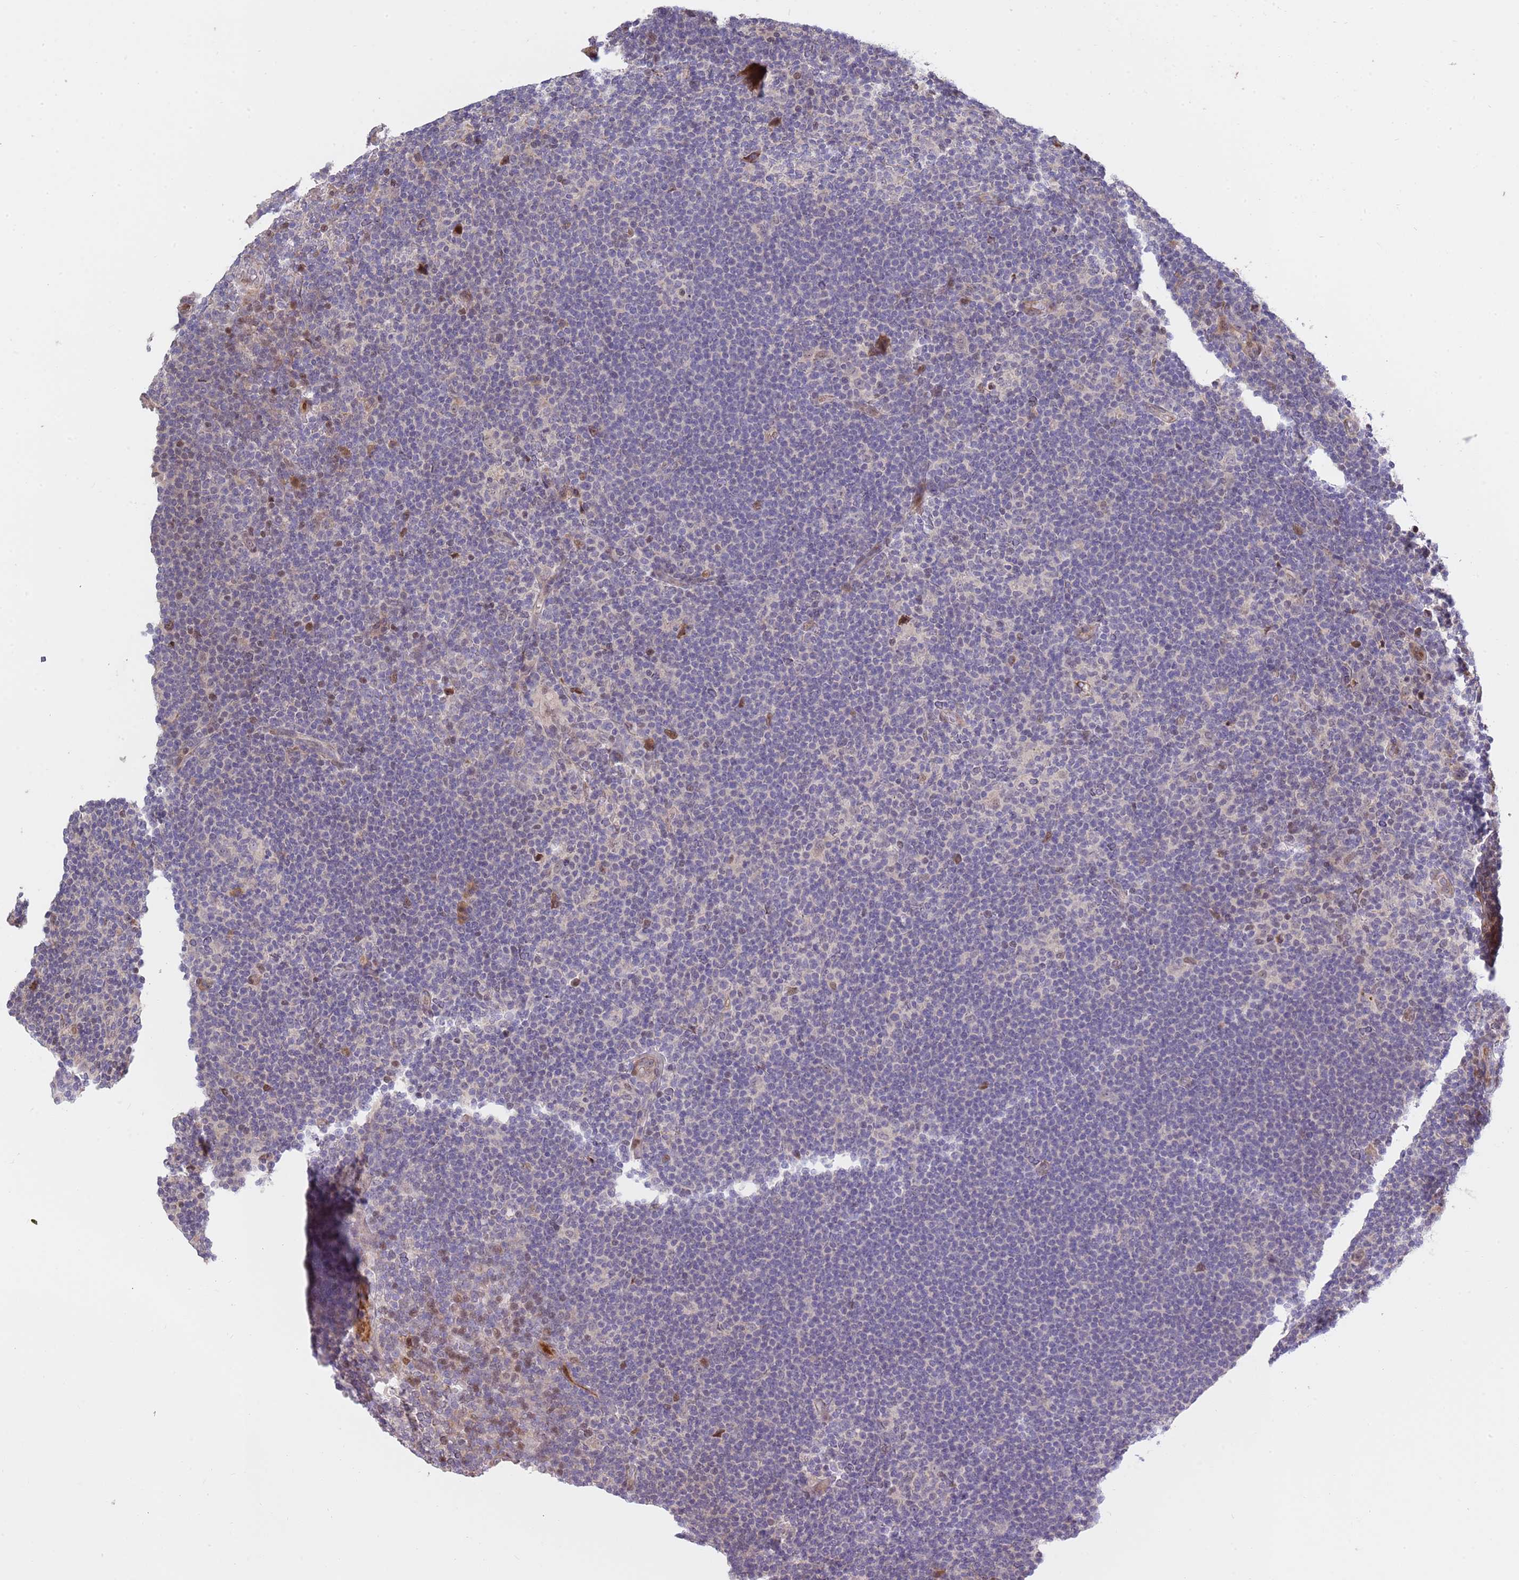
{"staining": {"intensity": "negative", "quantity": "none", "location": "none"}, "tissue": "lymphoma", "cell_type": "Tumor cells", "image_type": "cancer", "snomed": [{"axis": "morphology", "description": "Hodgkin's disease, NOS"}, {"axis": "topography", "description": "Lymph node"}], "caption": "A high-resolution micrograph shows immunohistochemistry staining of lymphoma, which reveals no significant staining in tumor cells.", "gene": "SYNDIG1L", "patient": {"sex": "female", "age": 57}}